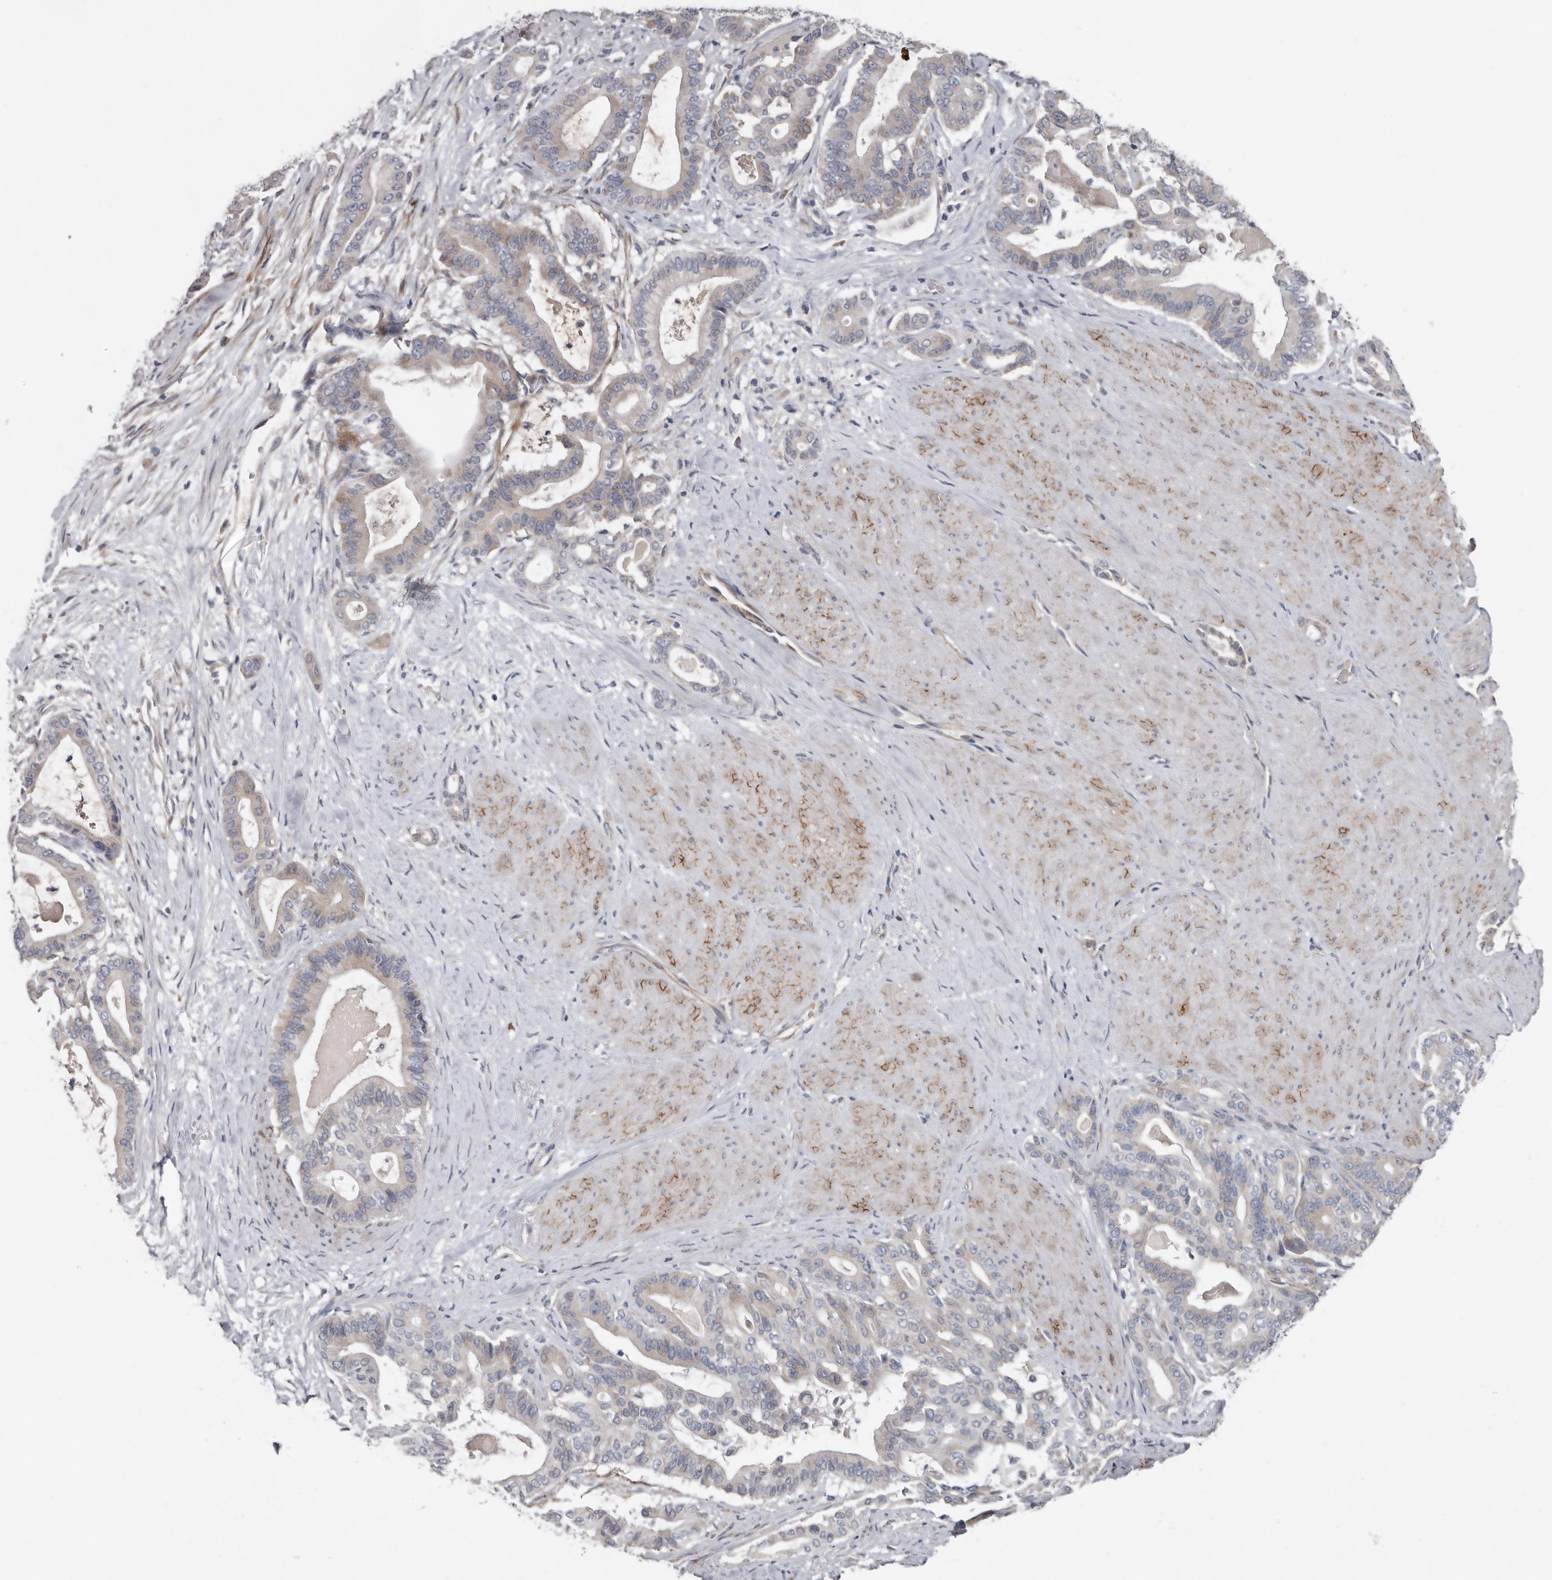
{"staining": {"intensity": "weak", "quantity": "<25%", "location": "cytoplasmic/membranous"}, "tissue": "pancreatic cancer", "cell_type": "Tumor cells", "image_type": "cancer", "snomed": [{"axis": "morphology", "description": "Adenocarcinoma, NOS"}, {"axis": "topography", "description": "Pancreas"}], "caption": "Tumor cells are negative for brown protein staining in pancreatic adenocarcinoma. (DAB immunohistochemistry, high magnification).", "gene": "ZNF114", "patient": {"sex": "male", "age": 63}}